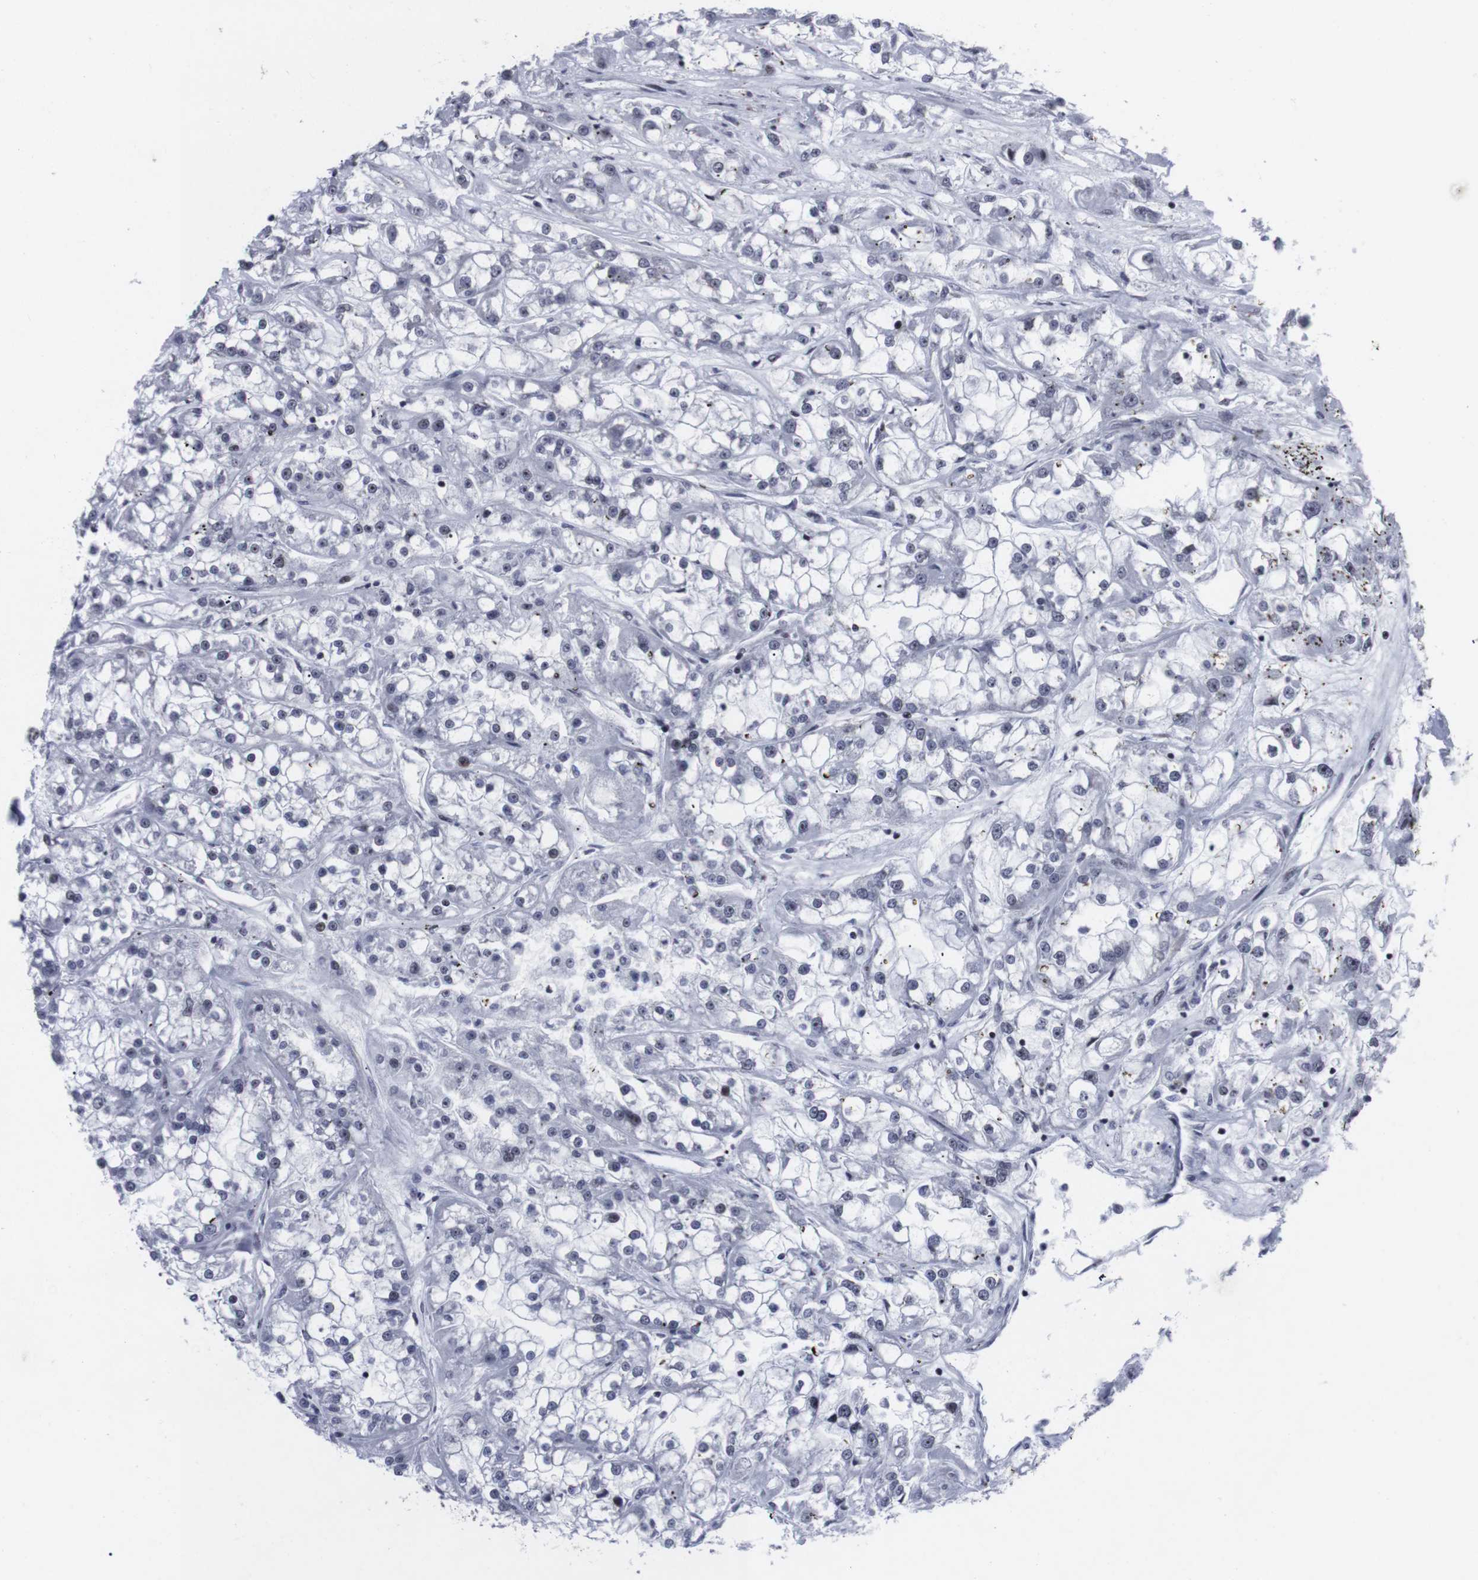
{"staining": {"intensity": "weak", "quantity": "<25%", "location": "nuclear"}, "tissue": "renal cancer", "cell_type": "Tumor cells", "image_type": "cancer", "snomed": [{"axis": "morphology", "description": "Adenocarcinoma, NOS"}, {"axis": "topography", "description": "Kidney"}], "caption": "Immunohistochemistry of human renal cancer (adenocarcinoma) displays no expression in tumor cells. (Brightfield microscopy of DAB immunohistochemistry at high magnification).", "gene": "MLH1", "patient": {"sex": "female", "age": 52}}